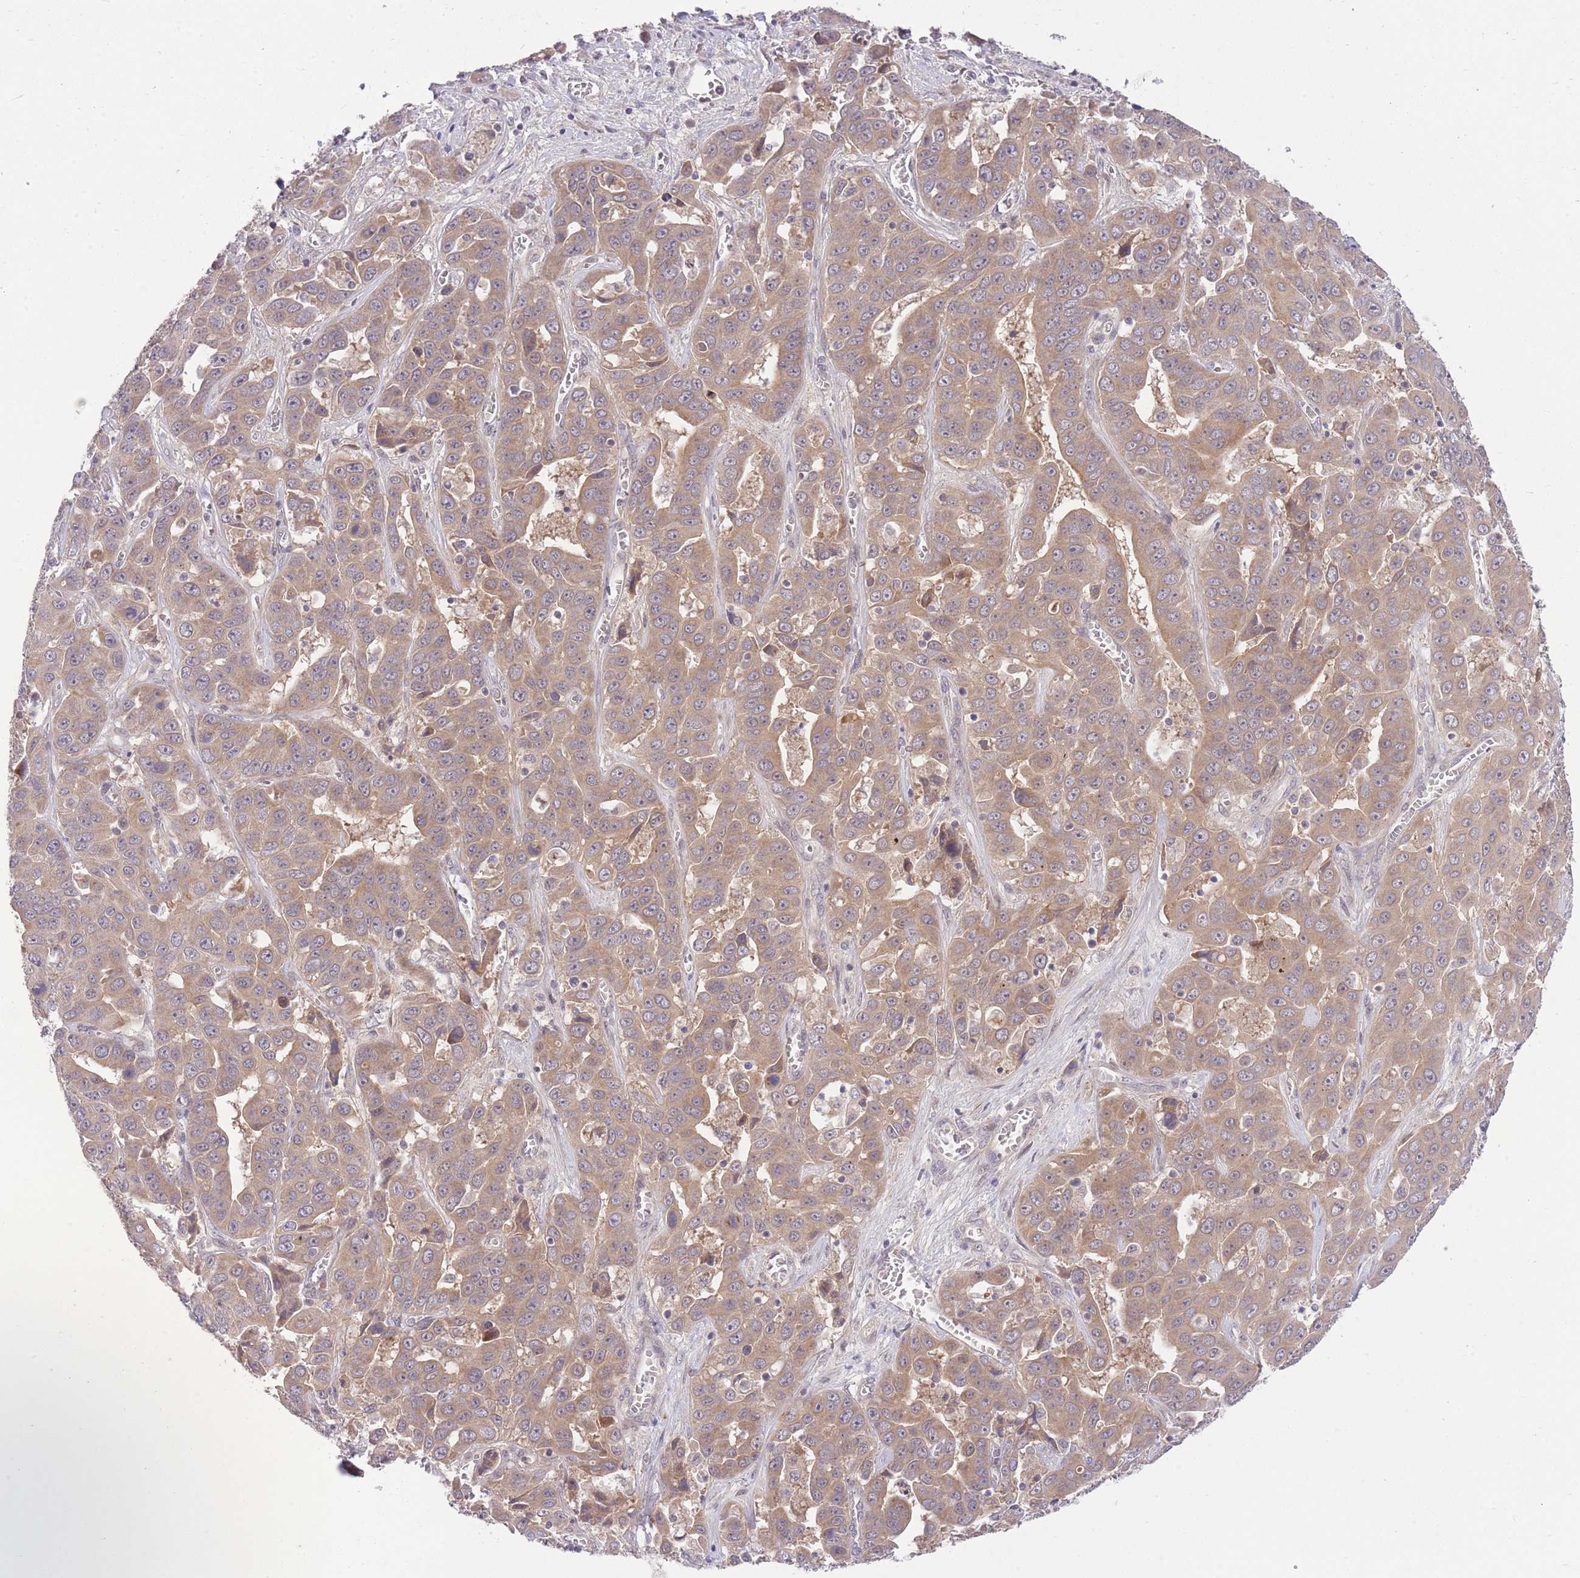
{"staining": {"intensity": "moderate", "quantity": ">75%", "location": "cytoplasmic/membranous"}, "tissue": "liver cancer", "cell_type": "Tumor cells", "image_type": "cancer", "snomed": [{"axis": "morphology", "description": "Cholangiocarcinoma"}, {"axis": "topography", "description": "Liver"}], "caption": "The micrograph shows staining of liver cholangiocarcinoma, revealing moderate cytoplasmic/membranous protein expression (brown color) within tumor cells. (DAB IHC with brightfield microscopy, high magnification).", "gene": "ELOA2", "patient": {"sex": "female", "age": 52}}